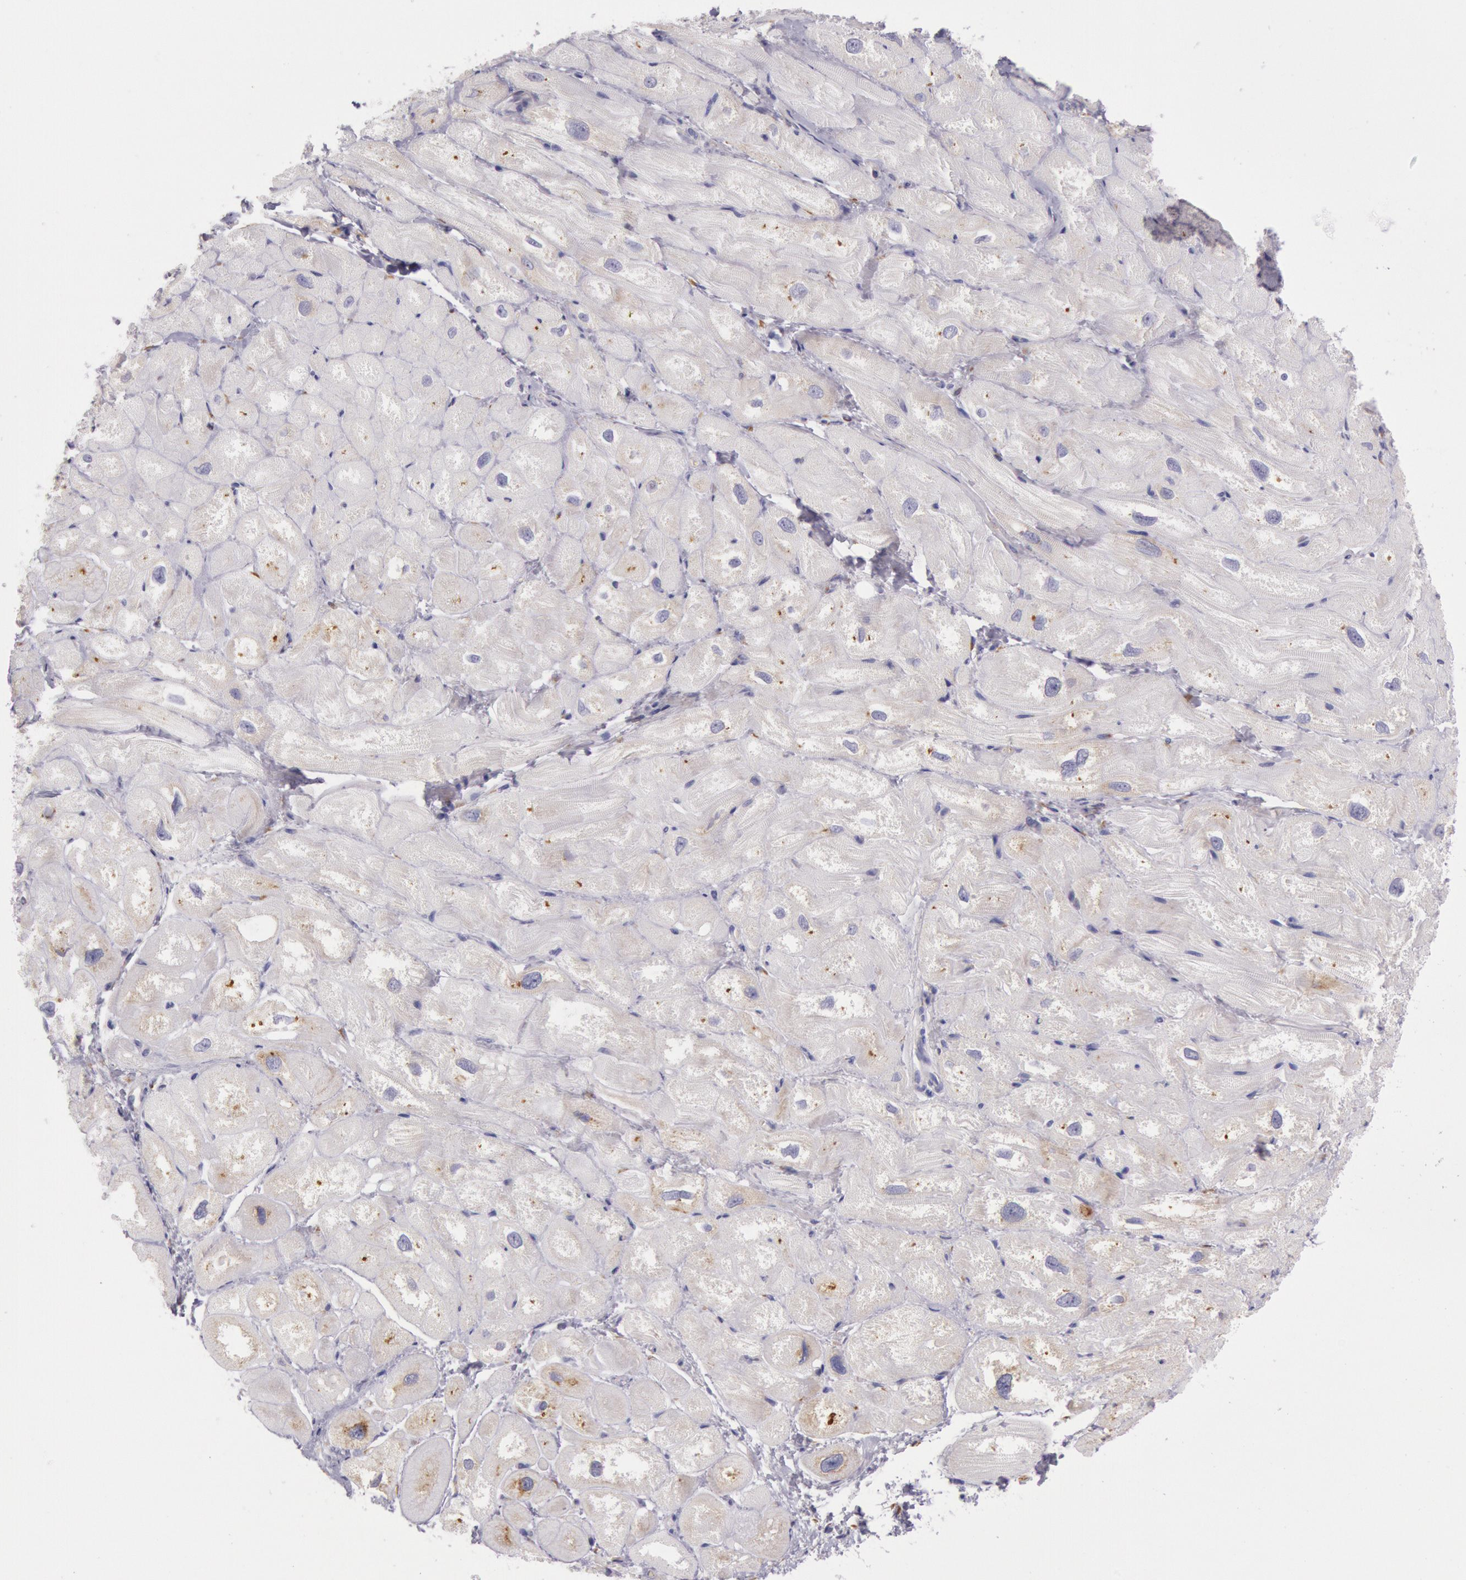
{"staining": {"intensity": "negative", "quantity": "none", "location": "none"}, "tissue": "heart muscle", "cell_type": "Cardiomyocytes", "image_type": "normal", "snomed": [{"axis": "morphology", "description": "Normal tissue, NOS"}, {"axis": "topography", "description": "Heart"}], "caption": "Immunohistochemical staining of normal heart muscle displays no significant positivity in cardiomyocytes.", "gene": "CIDEB", "patient": {"sex": "male", "age": 49}}